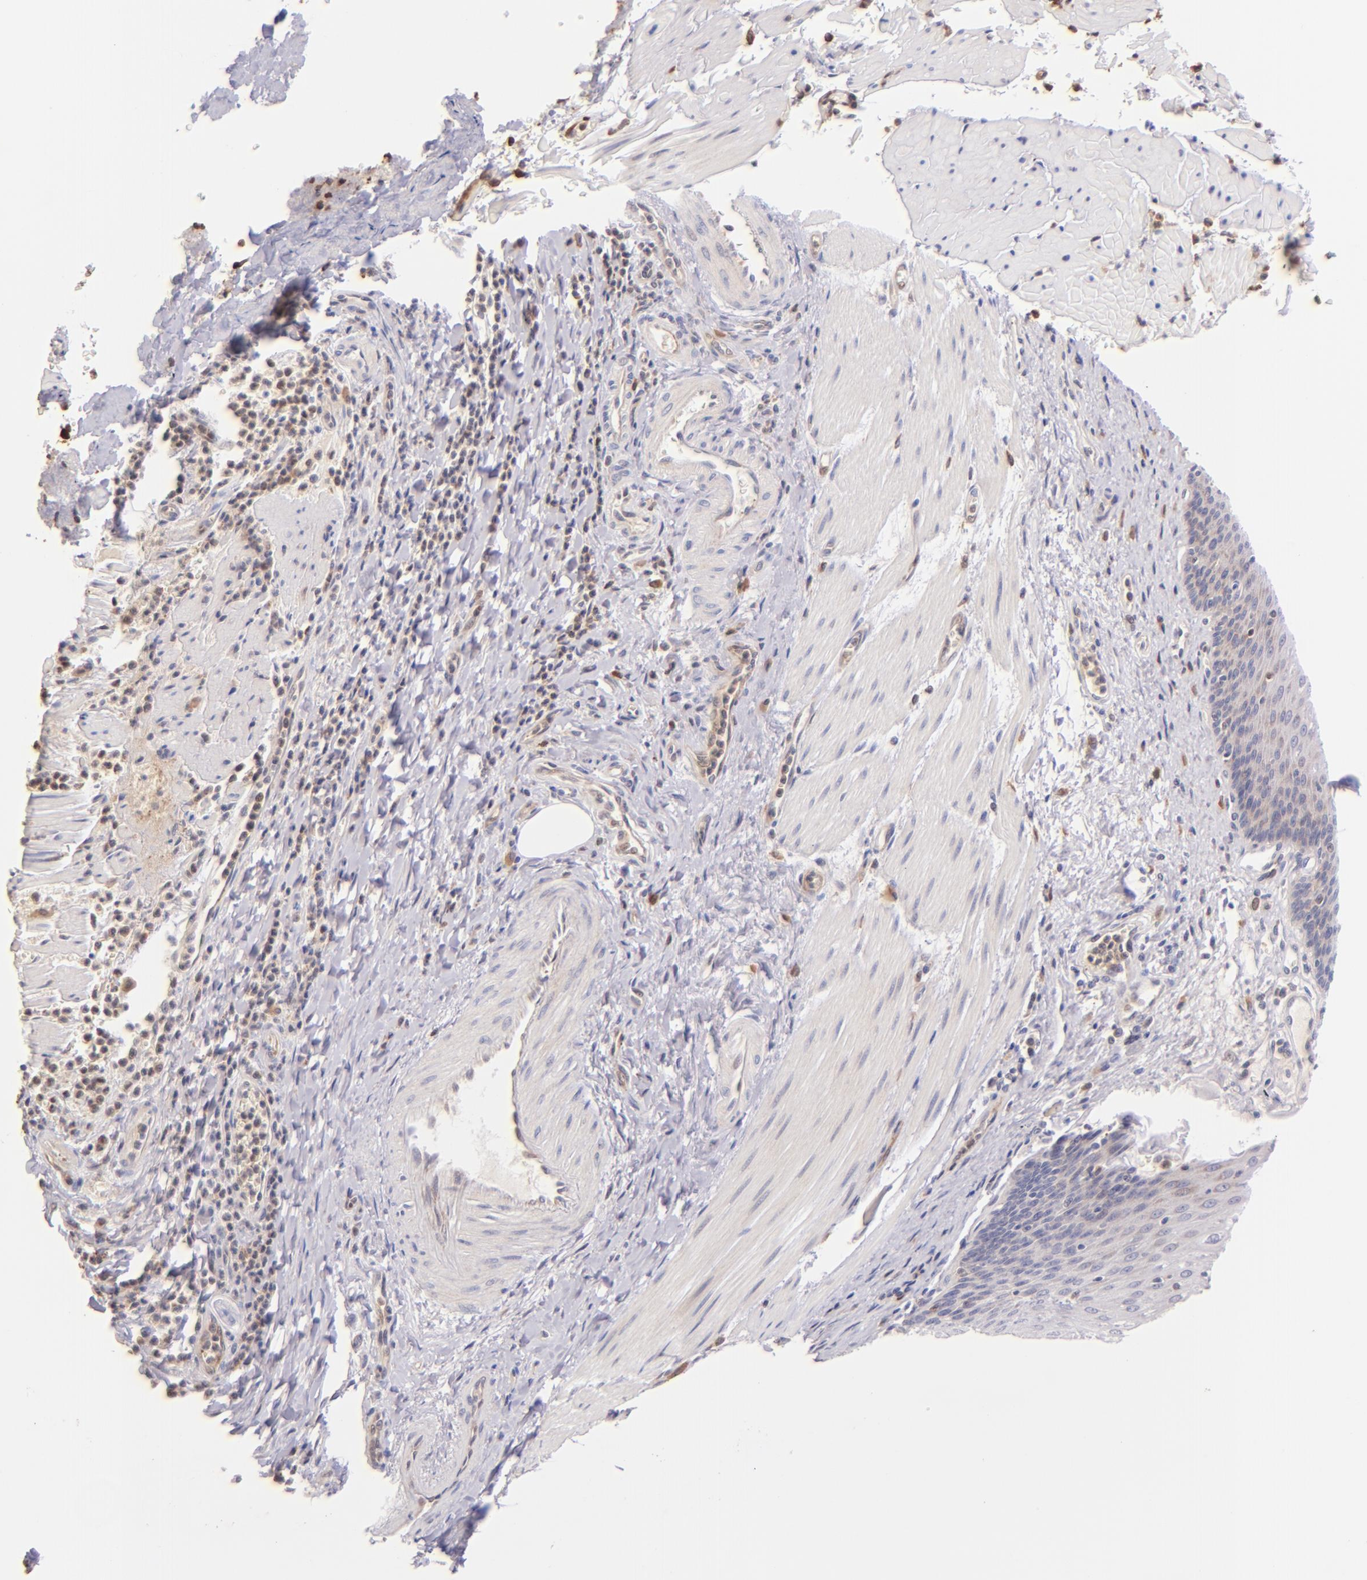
{"staining": {"intensity": "weak", "quantity": "<25%", "location": "cytoplasmic/membranous"}, "tissue": "esophagus", "cell_type": "Squamous epithelial cells", "image_type": "normal", "snomed": [{"axis": "morphology", "description": "Normal tissue, NOS"}, {"axis": "topography", "description": "Esophagus"}], "caption": "Immunohistochemistry (IHC) of unremarkable esophagus exhibits no positivity in squamous epithelial cells. The staining was performed using DAB (3,3'-diaminobenzidine) to visualize the protein expression in brown, while the nuclei were stained in blue with hematoxylin (Magnification: 20x).", "gene": "BTK", "patient": {"sex": "female", "age": 61}}